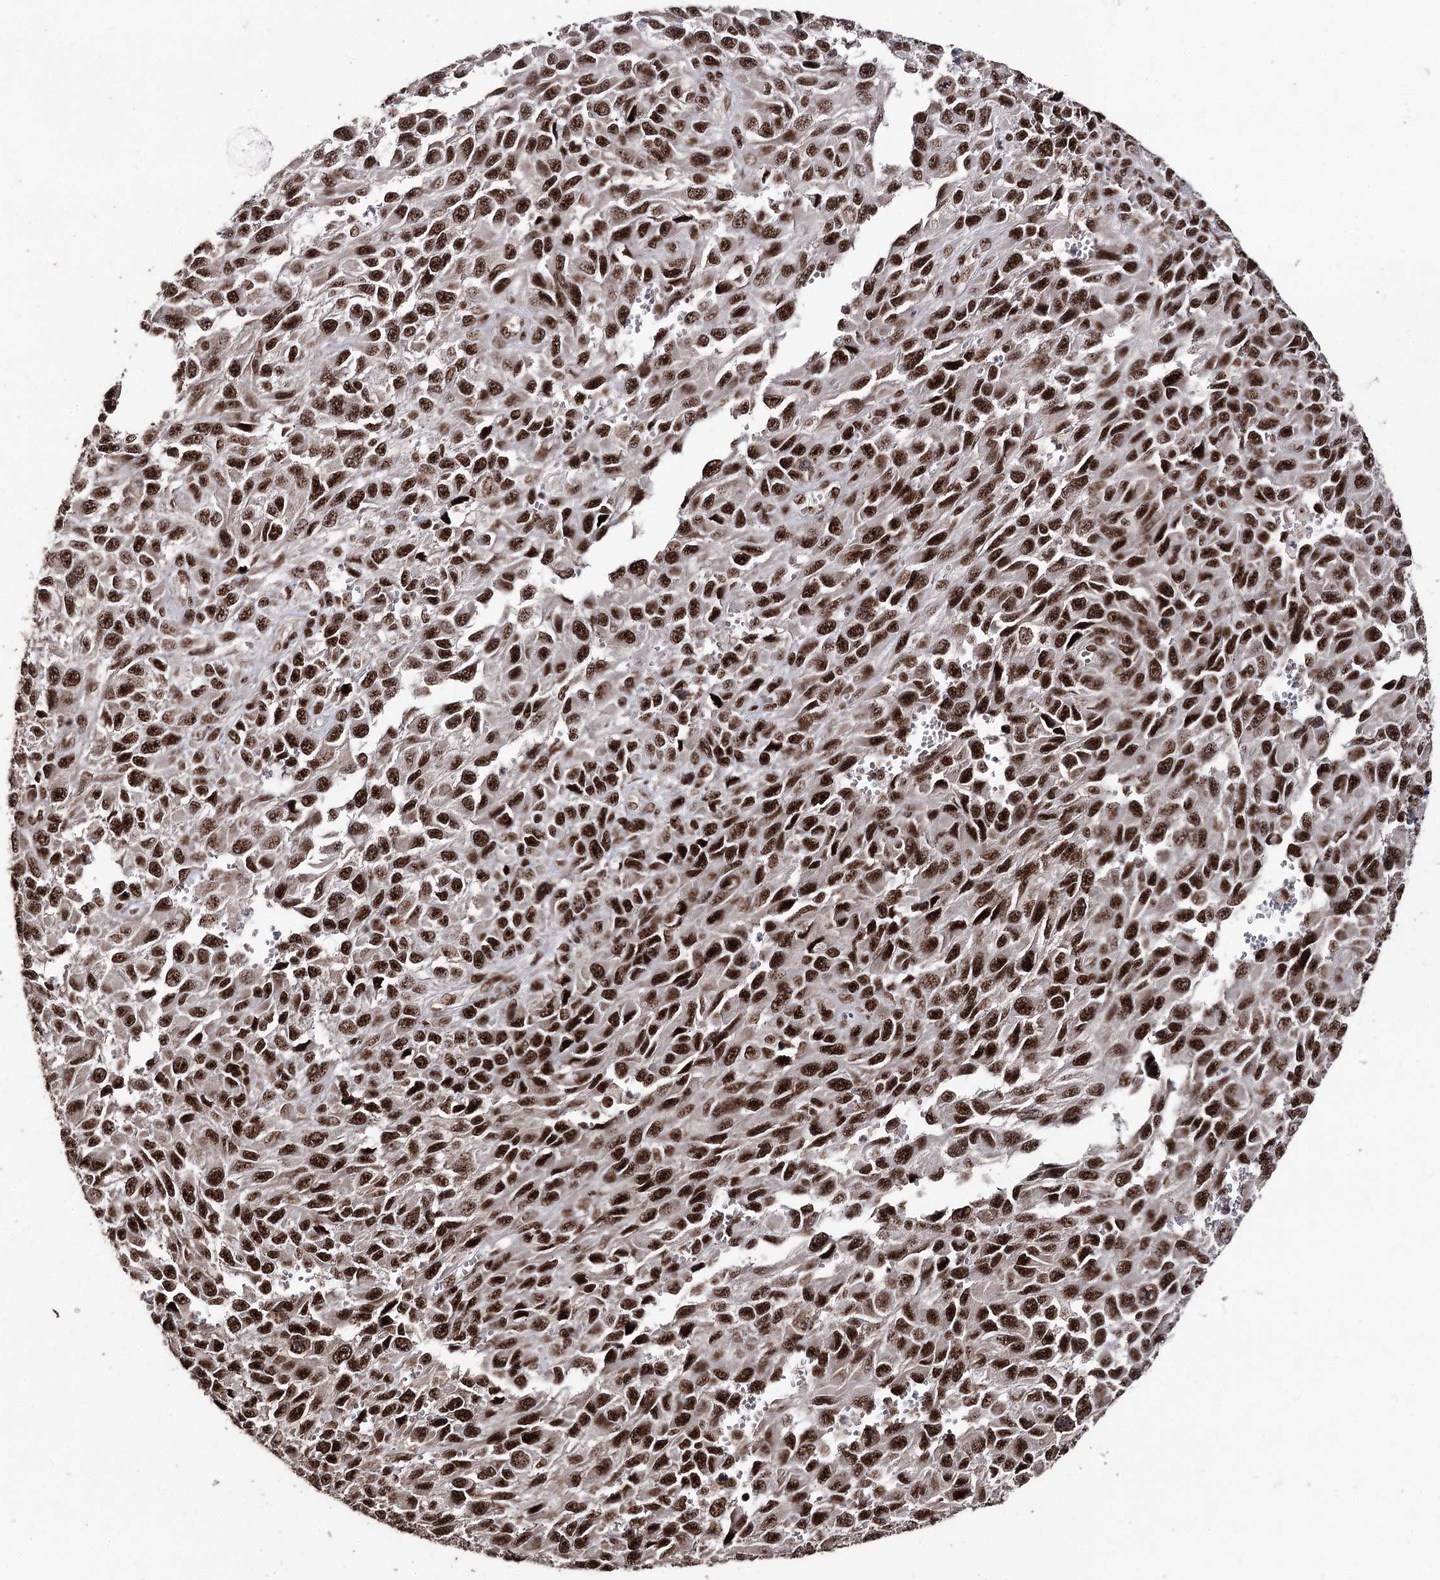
{"staining": {"intensity": "strong", "quantity": ">75%", "location": "nuclear"}, "tissue": "melanoma", "cell_type": "Tumor cells", "image_type": "cancer", "snomed": [{"axis": "morphology", "description": "Normal tissue, NOS"}, {"axis": "morphology", "description": "Malignant melanoma, NOS"}, {"axis": "topography", "description": "Skin"}], "caption": "Human malignant melanoma stained for a protein (brown) exhibits strong nuclear positive expression in about >75% of tumor cells.", "gene": "U2SURP", "patient": {"sex": "female", "age": 96}}